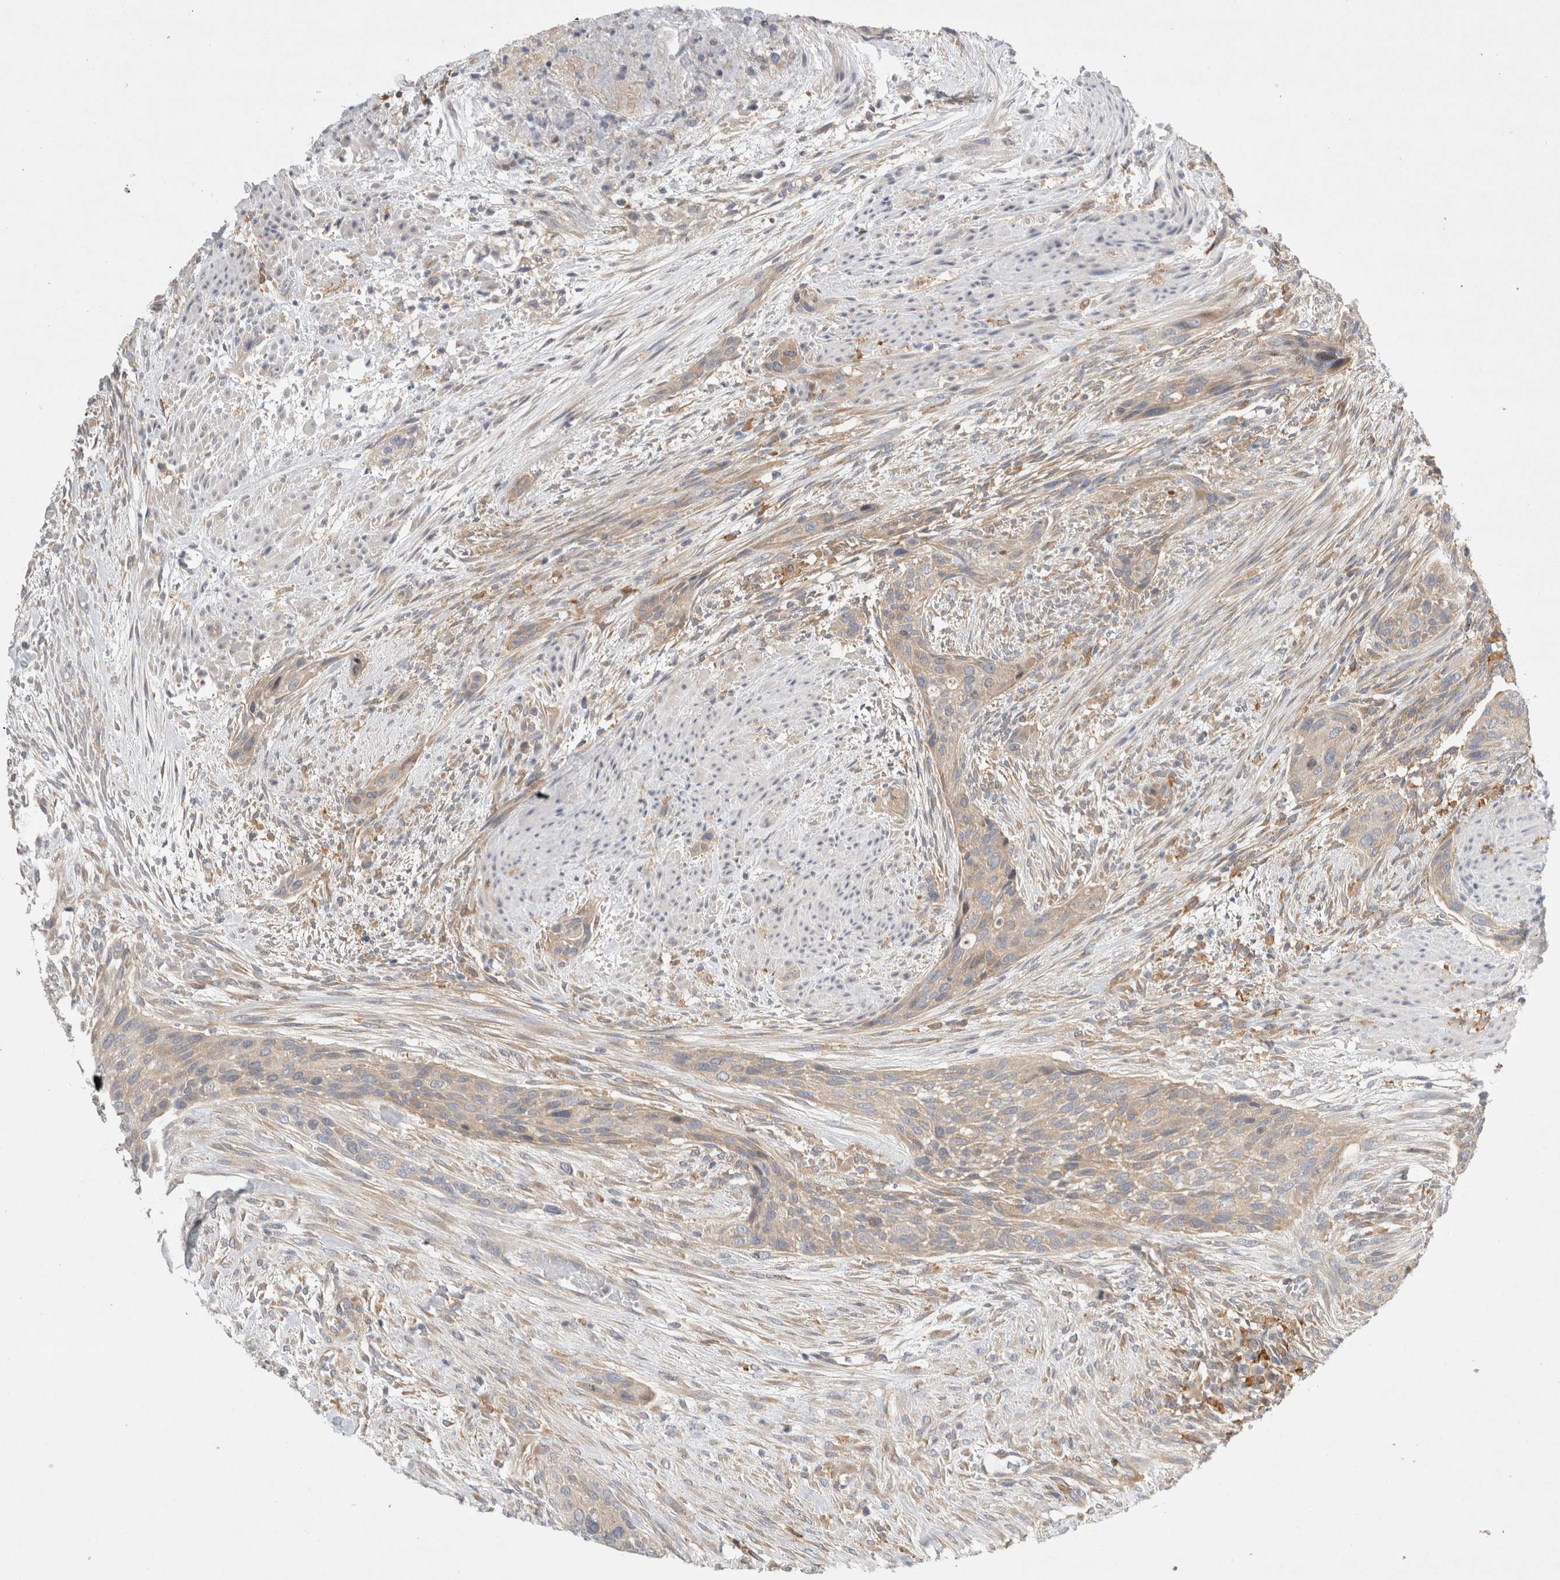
{"staining": {"intensity": "weak", "quantity": ">75%", "location": "cytoplasmic/membranous"}, "tissue": "urothelial cancer", "cell_type": "Tumor cells", "image_type": "cancer", "snomed": [{"axis": "morphology", "description": "Urothelial carcinoma, High grade"}, {"axis": "topography", "description": "Urinary bladder"}], "caption": "Human urothelial cancer stained with a brown dye demonstrates weak cytoplasmic/membranous positive positivity in approximately >75% of tumor cells.", "gene": "CDCA7L", "patient": {"sex": "male", "age": 35}}